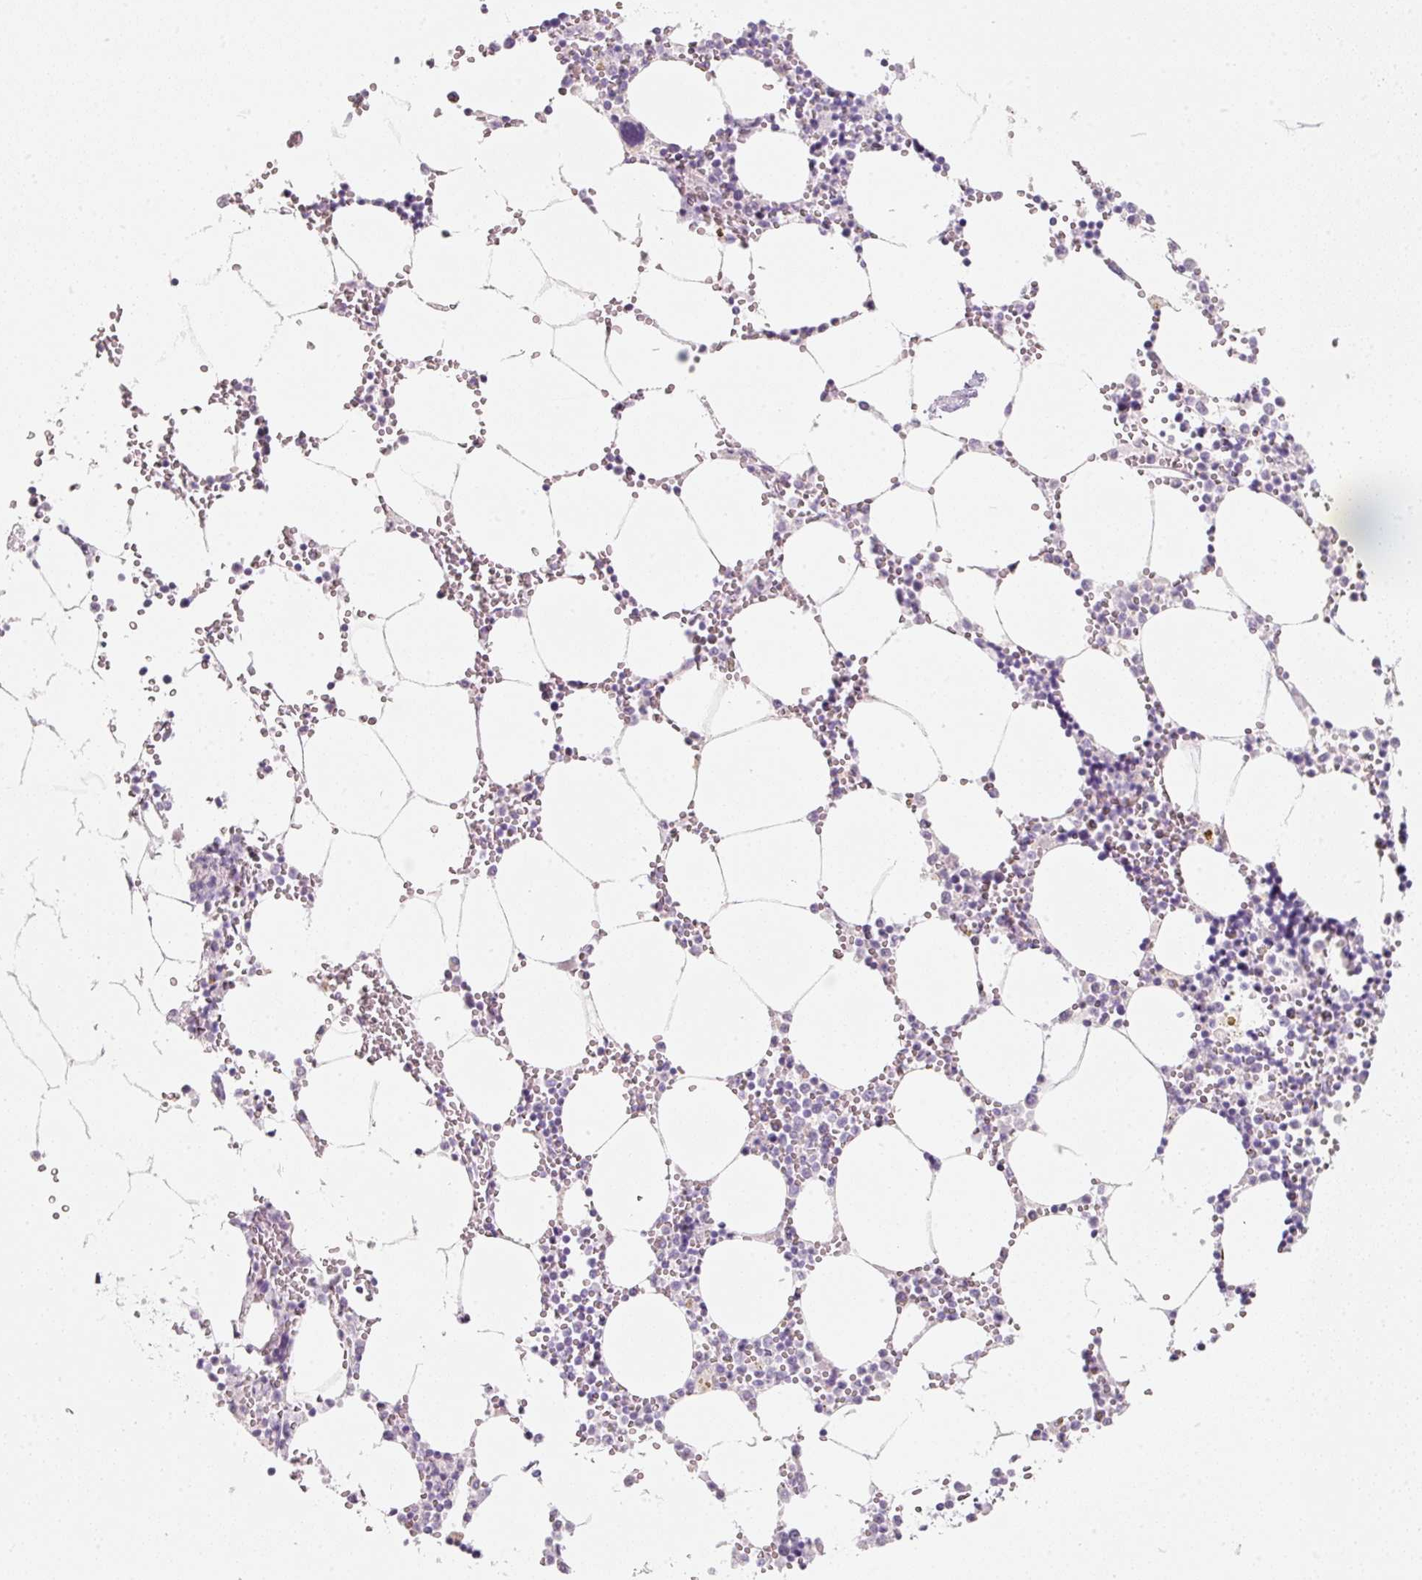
{"staining": {"intensity": "negative", "quantity": "none", "location": "none"}, "tissue": "bone marrow", "cell_type": "Hematopoietic cells", "image_type": "normal", "snomed": [{"axis": "morphology", "description": "Normal tissue, NOS"}, {"axis": "topography", "description": "Bone marrow"}], "caption": "This is an IHC histopathology image of benign human bone marrow. There is no staining in hematopoietic cells.", "gene": "ENSG00000206549", "patient": {"sex": "male", "age": 54}}